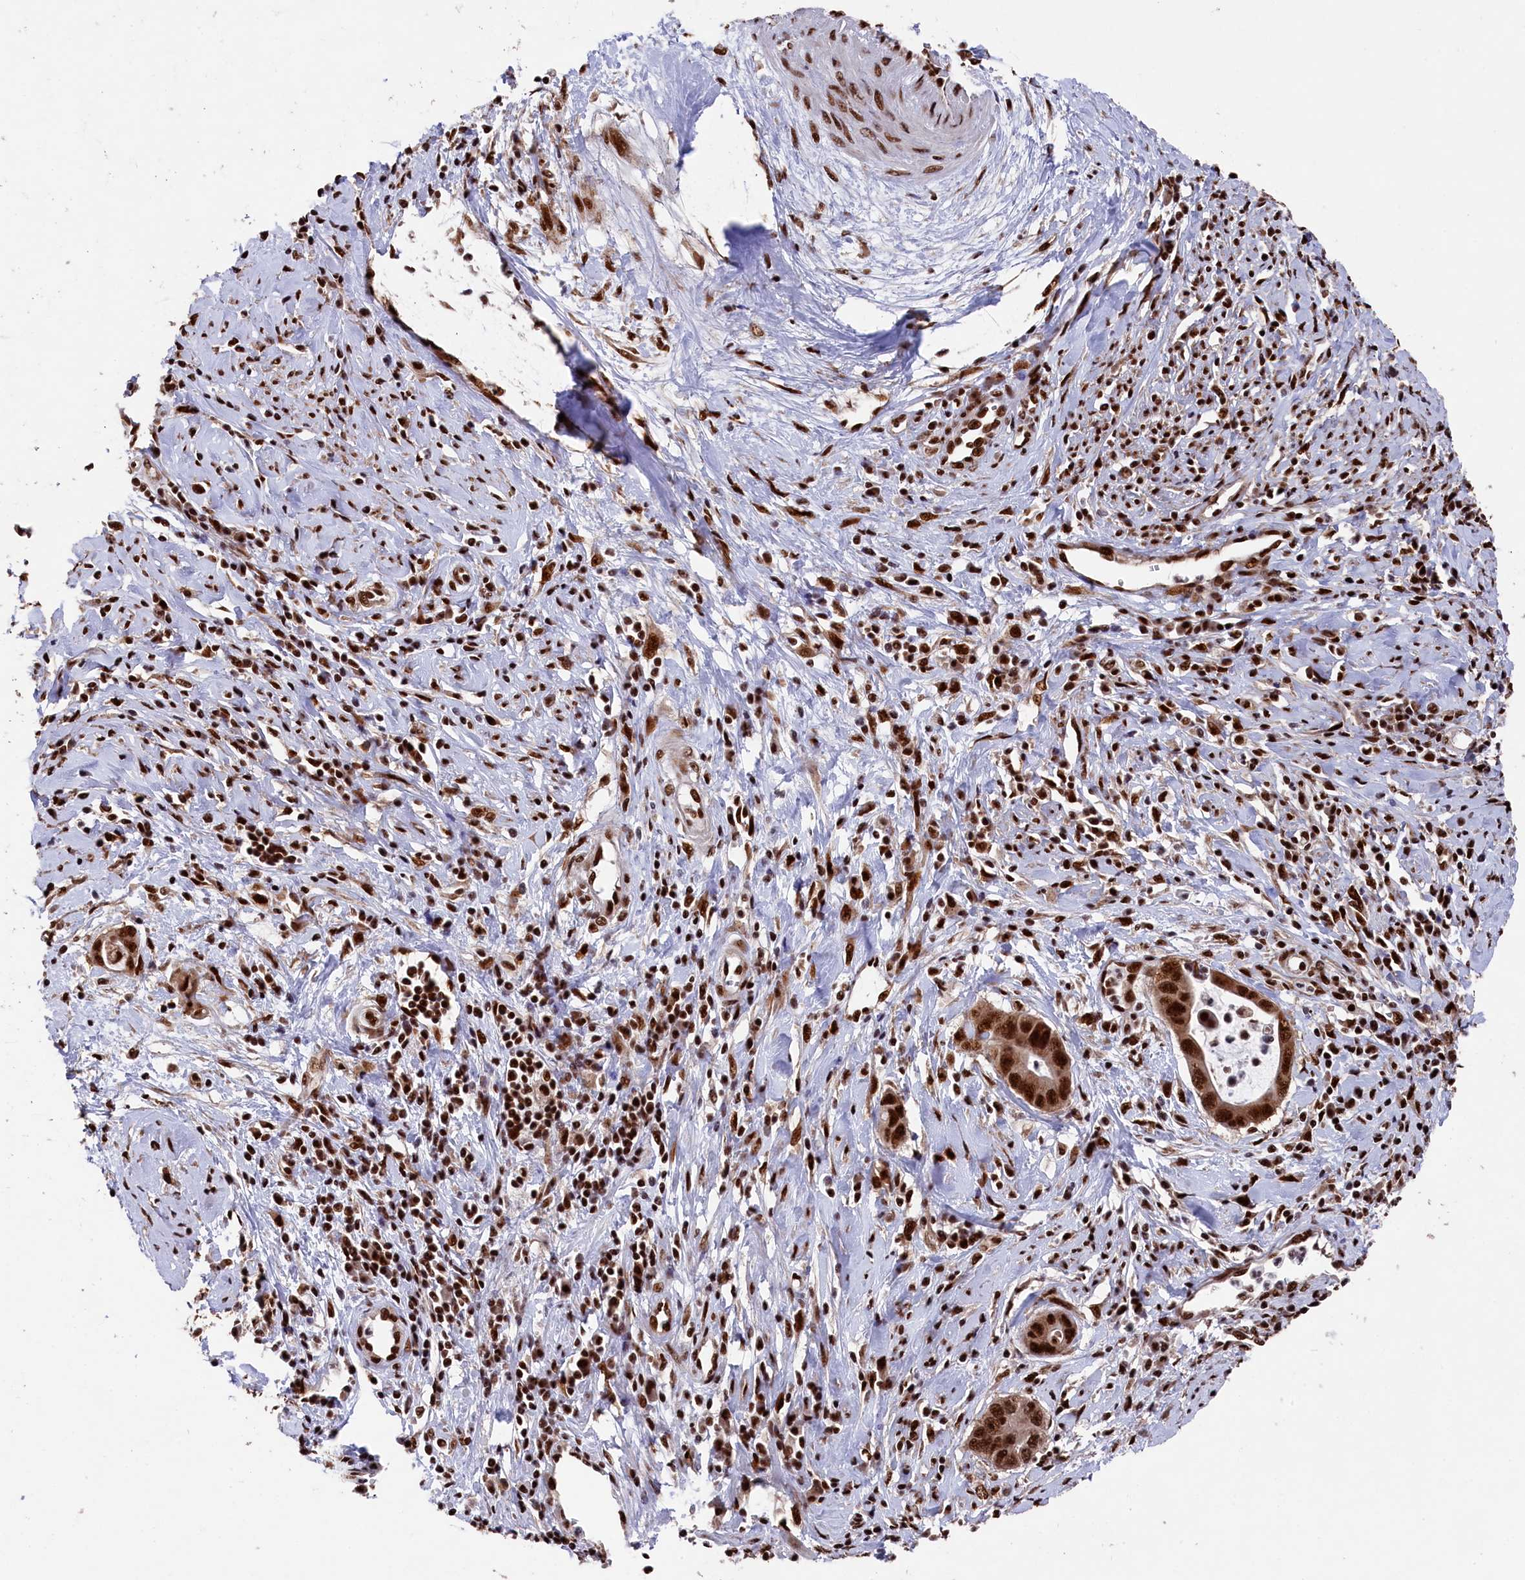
{"staining": {"intensity": "strong", "quantity": ">75%", "location": "nuclear"}, "tissue": "cervical cancer", "cell_type": "Tumor cells", "image_type": "cancer", "snomed": [{"axis": "morphology", "description": "Adenocarcinoma, NOS"}, {"axis": "topography", "description": "Cervix"}], "caption": "Protein staining displays strong nuclear staining in approximately >75% of tumor cells in cervical adenocarcinoma. Nuclei are stained in blue.", "gene": "PRPF31", "patient": {"sex": "female", "age": 44}}